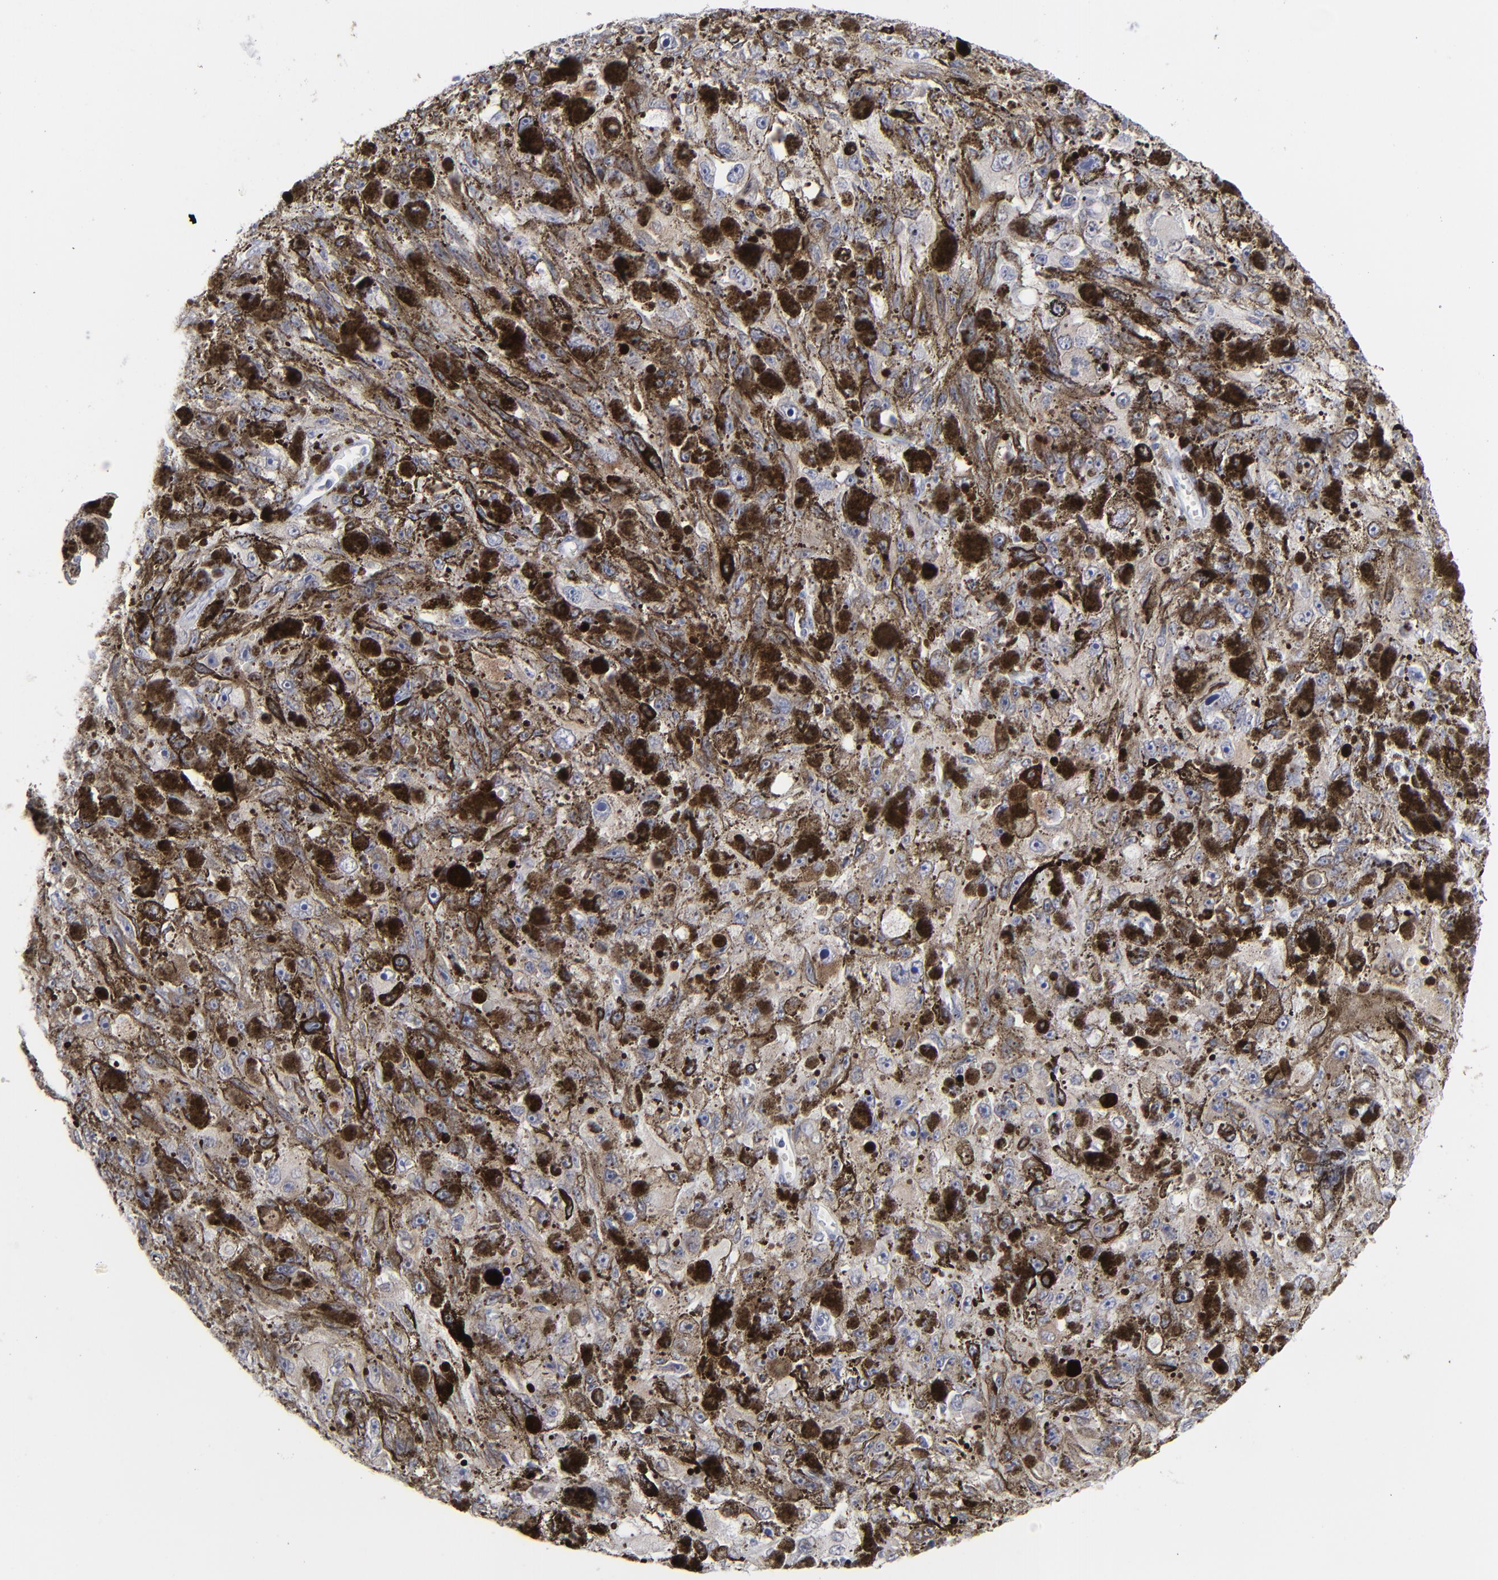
{"staining": {"intensity": "negative", "quantity": "none", "location": "none"}, "tissue": "melanoma", "cell_type": "Tumor cells", "image_type": "cancer", "snomed": [{"axis": "morphology", "description": "Malignant melanoma, NOS"}, {"axis": "topography", "description": "Skin"}], "caption": "Tumor cells are negative for protein expression in human melanoma.", "gene": "NUP88", "patient": {"sex": "female", "age": 104}}